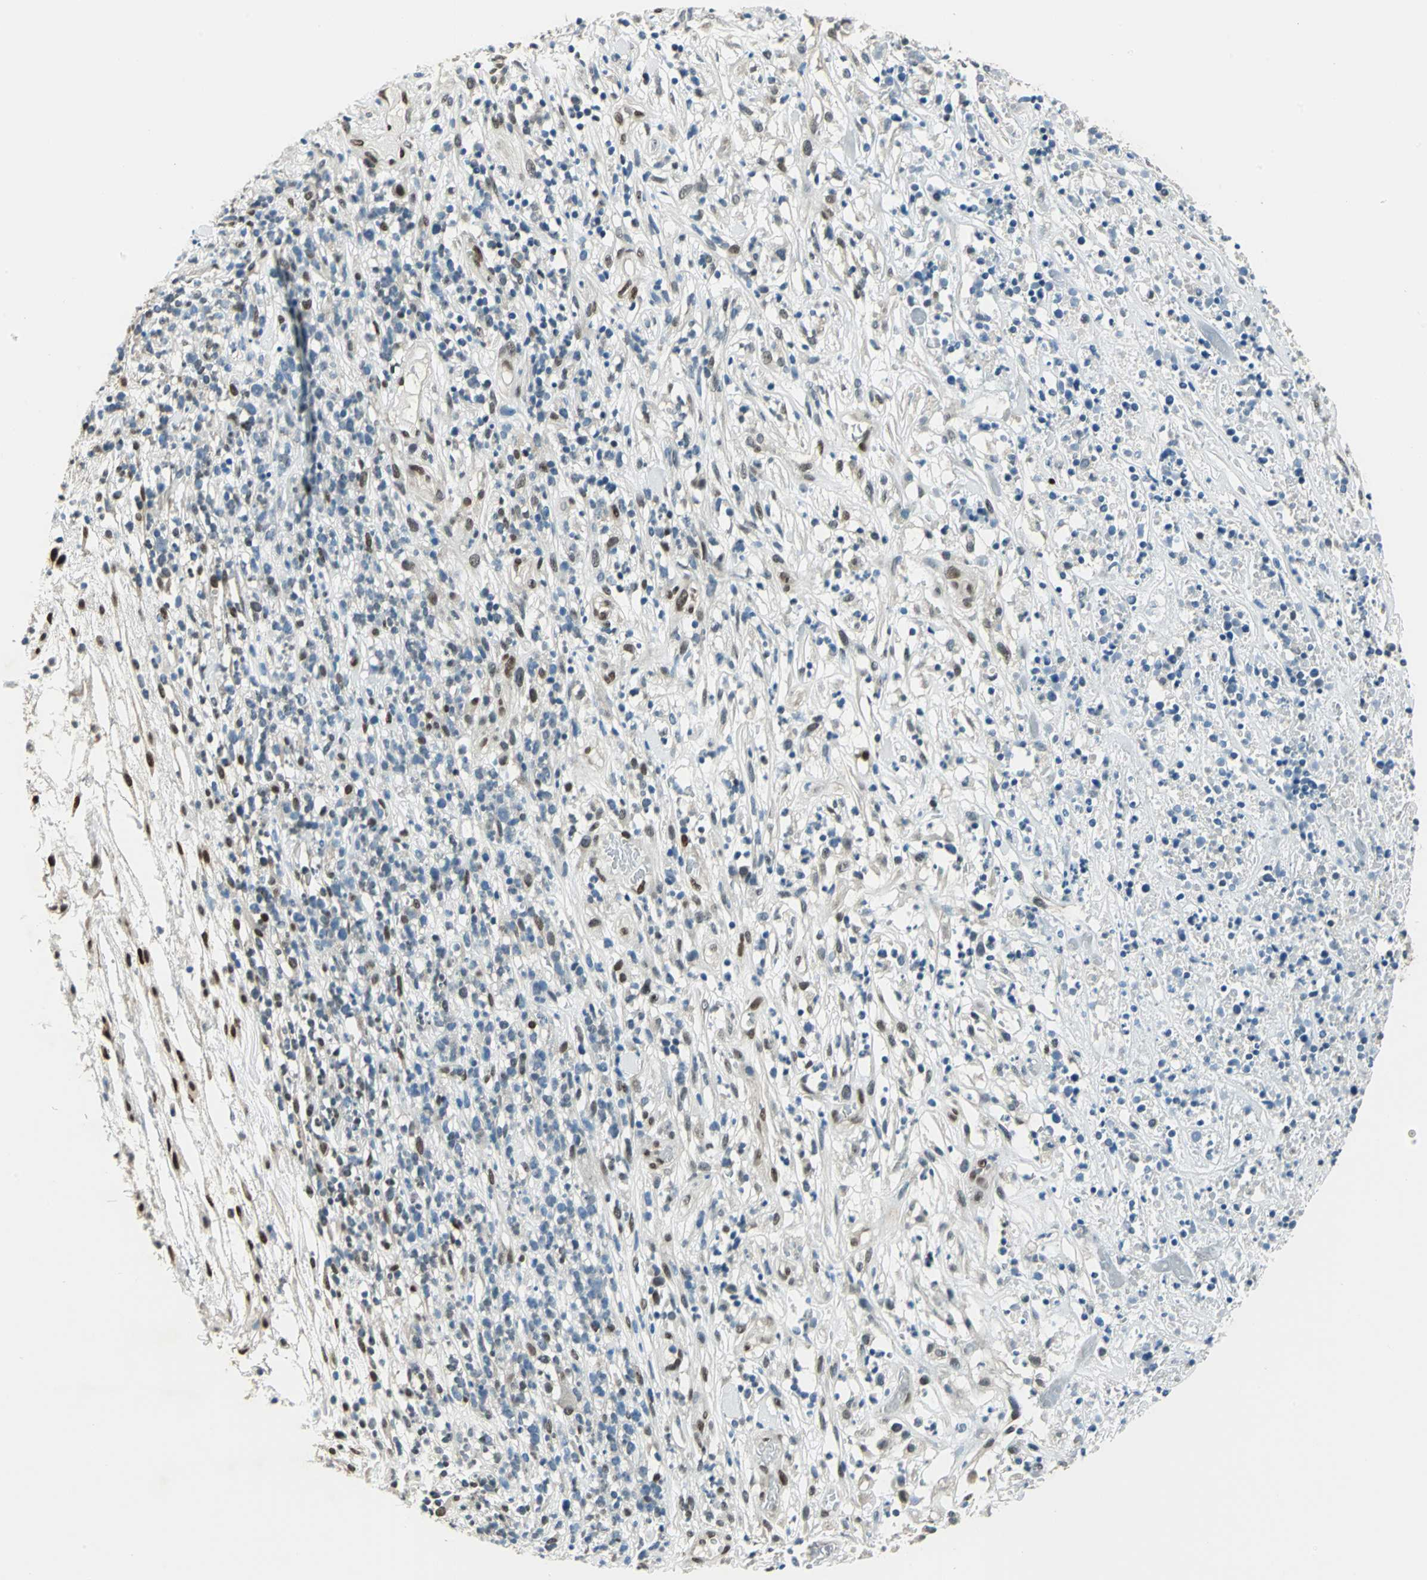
{"staining": {"intensity": "moderate", "quantity": "<25%", "location": "nuclear"}, "tissue": "lymphoma", "cell_type": "Tumor cells", "image_type": "cancer", "snomed": [{"axis": "morphology", "description": "Malignant lymphoma, non-Hodgkin's type, High grade"}, {"axis": "topography", "description": "Lymph node"}], "caption": "Lymphoma stained with a protein marker exhibits moderate staining in tumor cells.", "gene": "NFIA", "patient": {"sex": "female", "age": 73}}